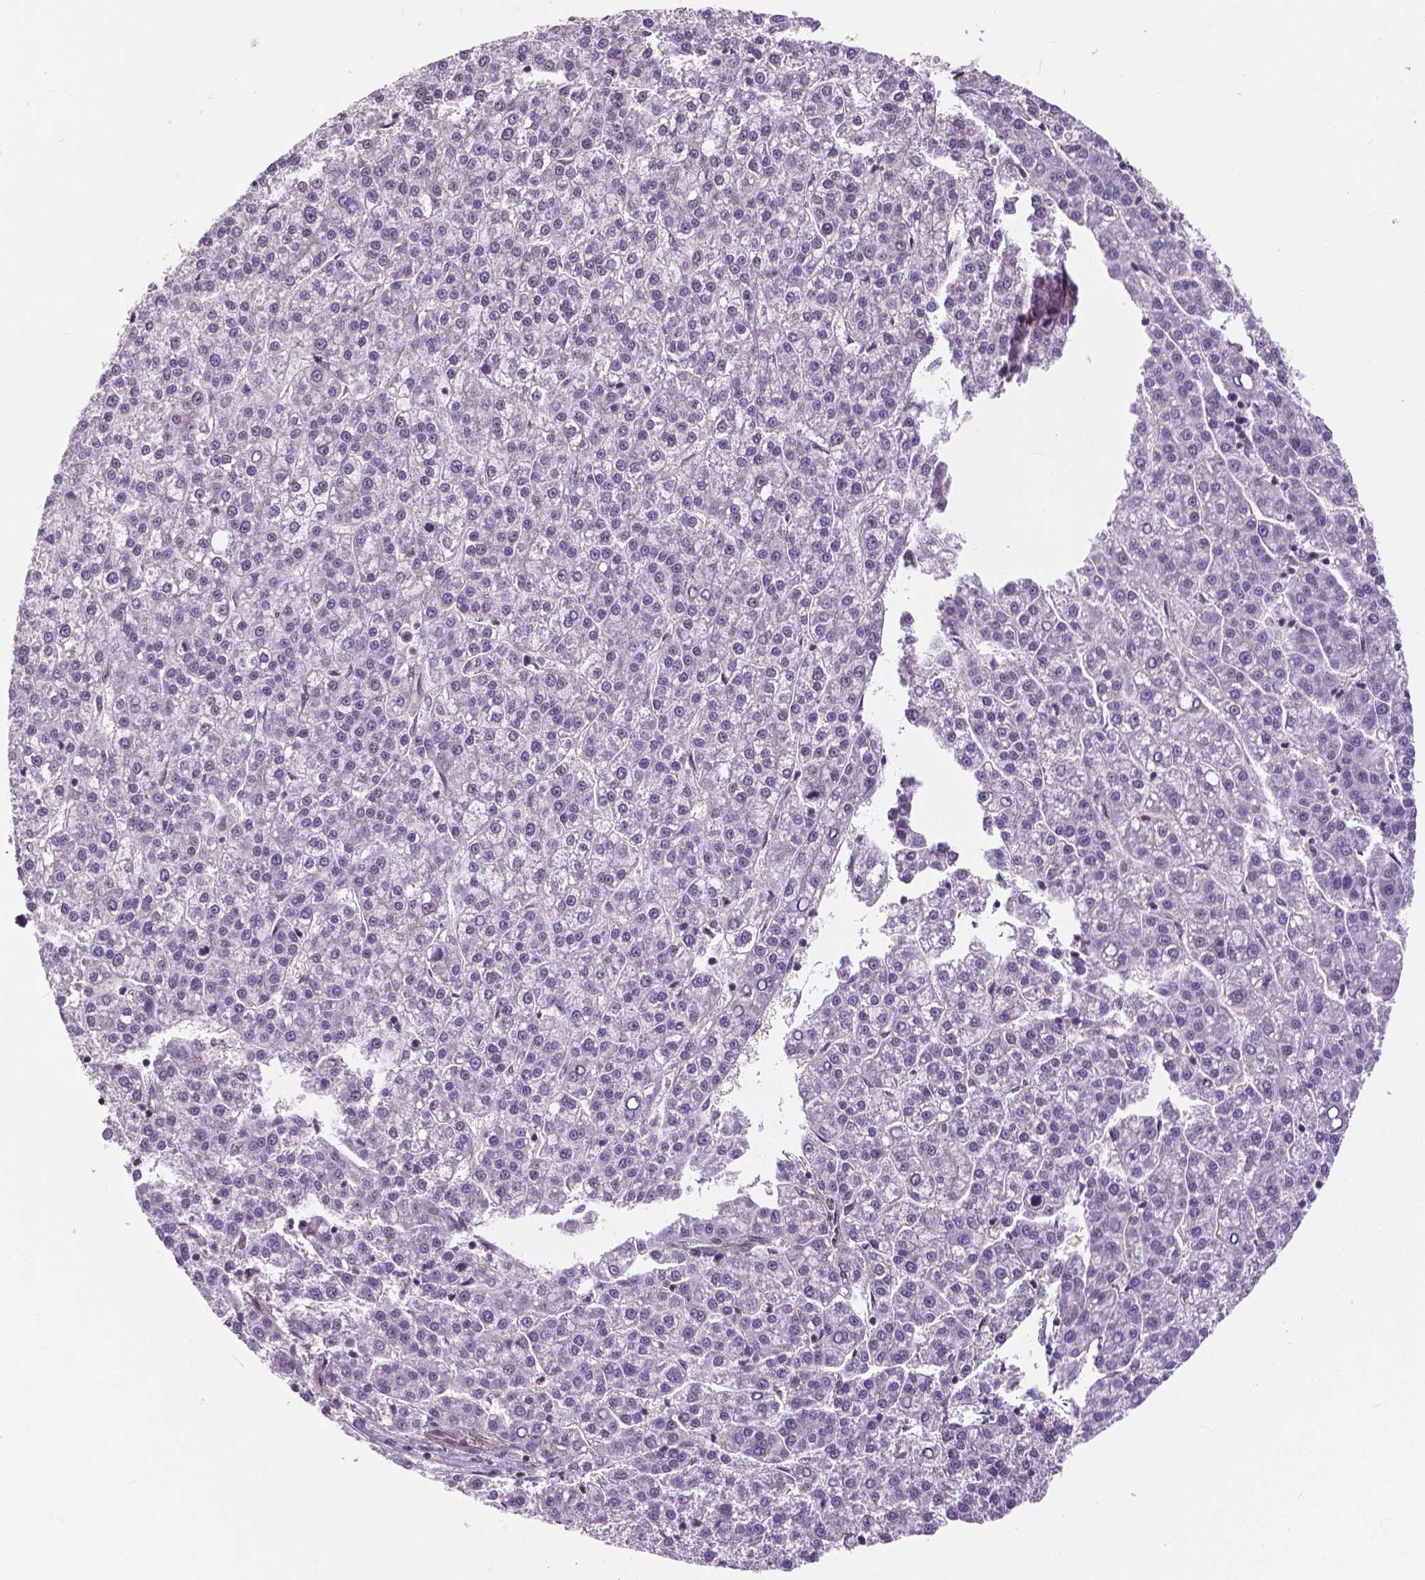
{"staining": {"intensity": "negative", "quantity": "none", "location": "none"}, "tissue": "liver cancer", "cell_type": "Tumor cells", "image_type": "cancer", "snomed": [{"axis": "morphology", "description": "Carcinoma, Hepatocellular, NOS"}, {"axis": "topography", "description": "Liver"}], "caption": "This is an immunohistochemistry image of human liver cancer. There is no positivity in tumor cells.", "gene": "ANXA13", "patient": {"sex": "female", "age": 58}}